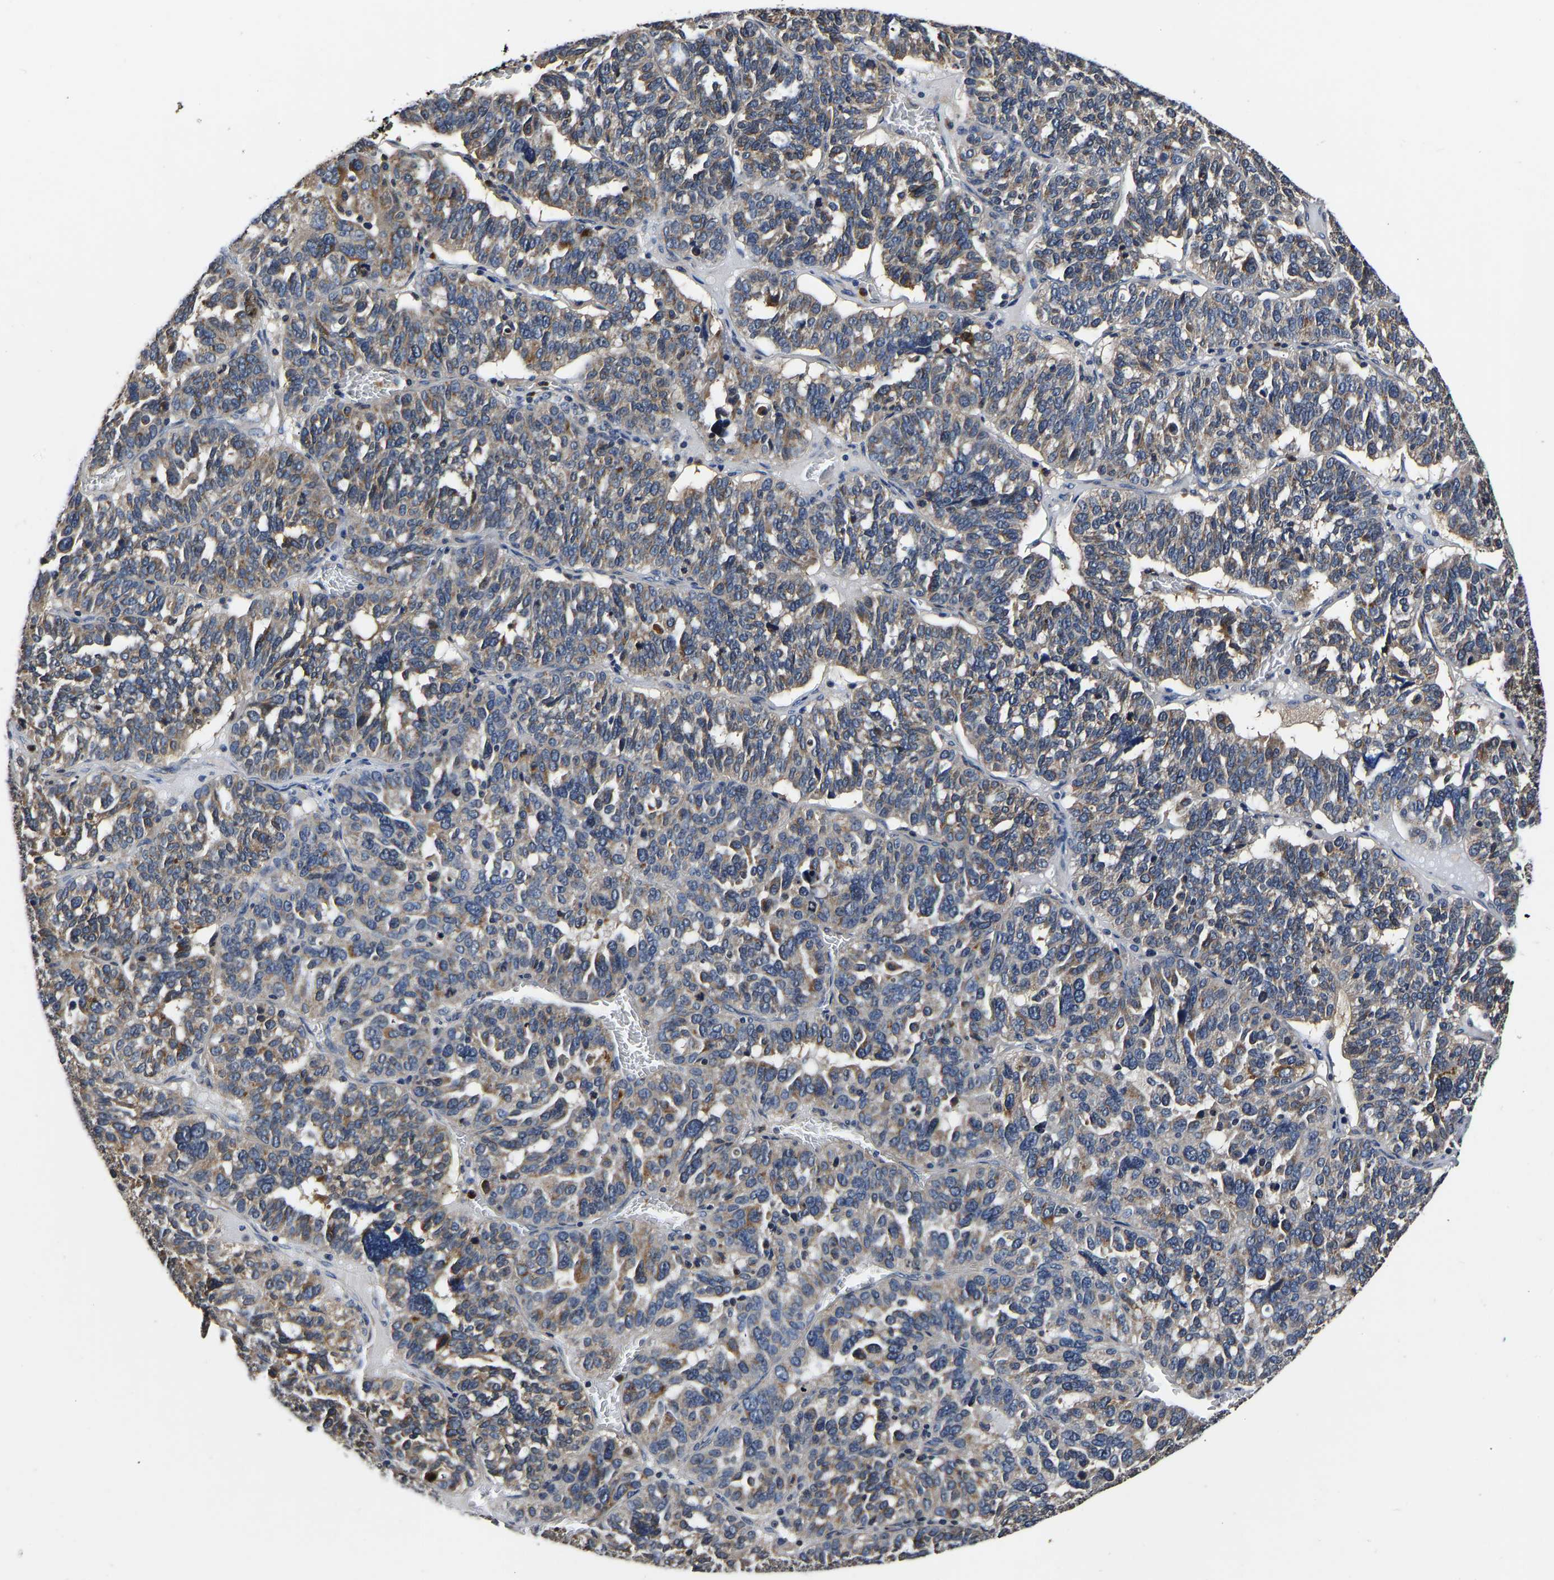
{"staining": {"intensity": "moderate", "quantity": "25%-75%", "location": "cytoplasmic/membranous"}, "tissue": "ovarian cancer", "cell_type": "Tumor cells", "image_type": "cancer", "snomed": [{"axis": "morphology", "description": "Cystadenocarcinoma, serous, NOS"}, {"axis": "topography", "description": "Ovary"}], "caption": "Protein analysis of ovarian serous cystadenocarcinoma tissue demonstrates moderate cytoplasmic/membranous positivity in about 25%-75% of tumor cells.", "gene": "RABAC1", "patient": {"sex": "female", "age": 59}}